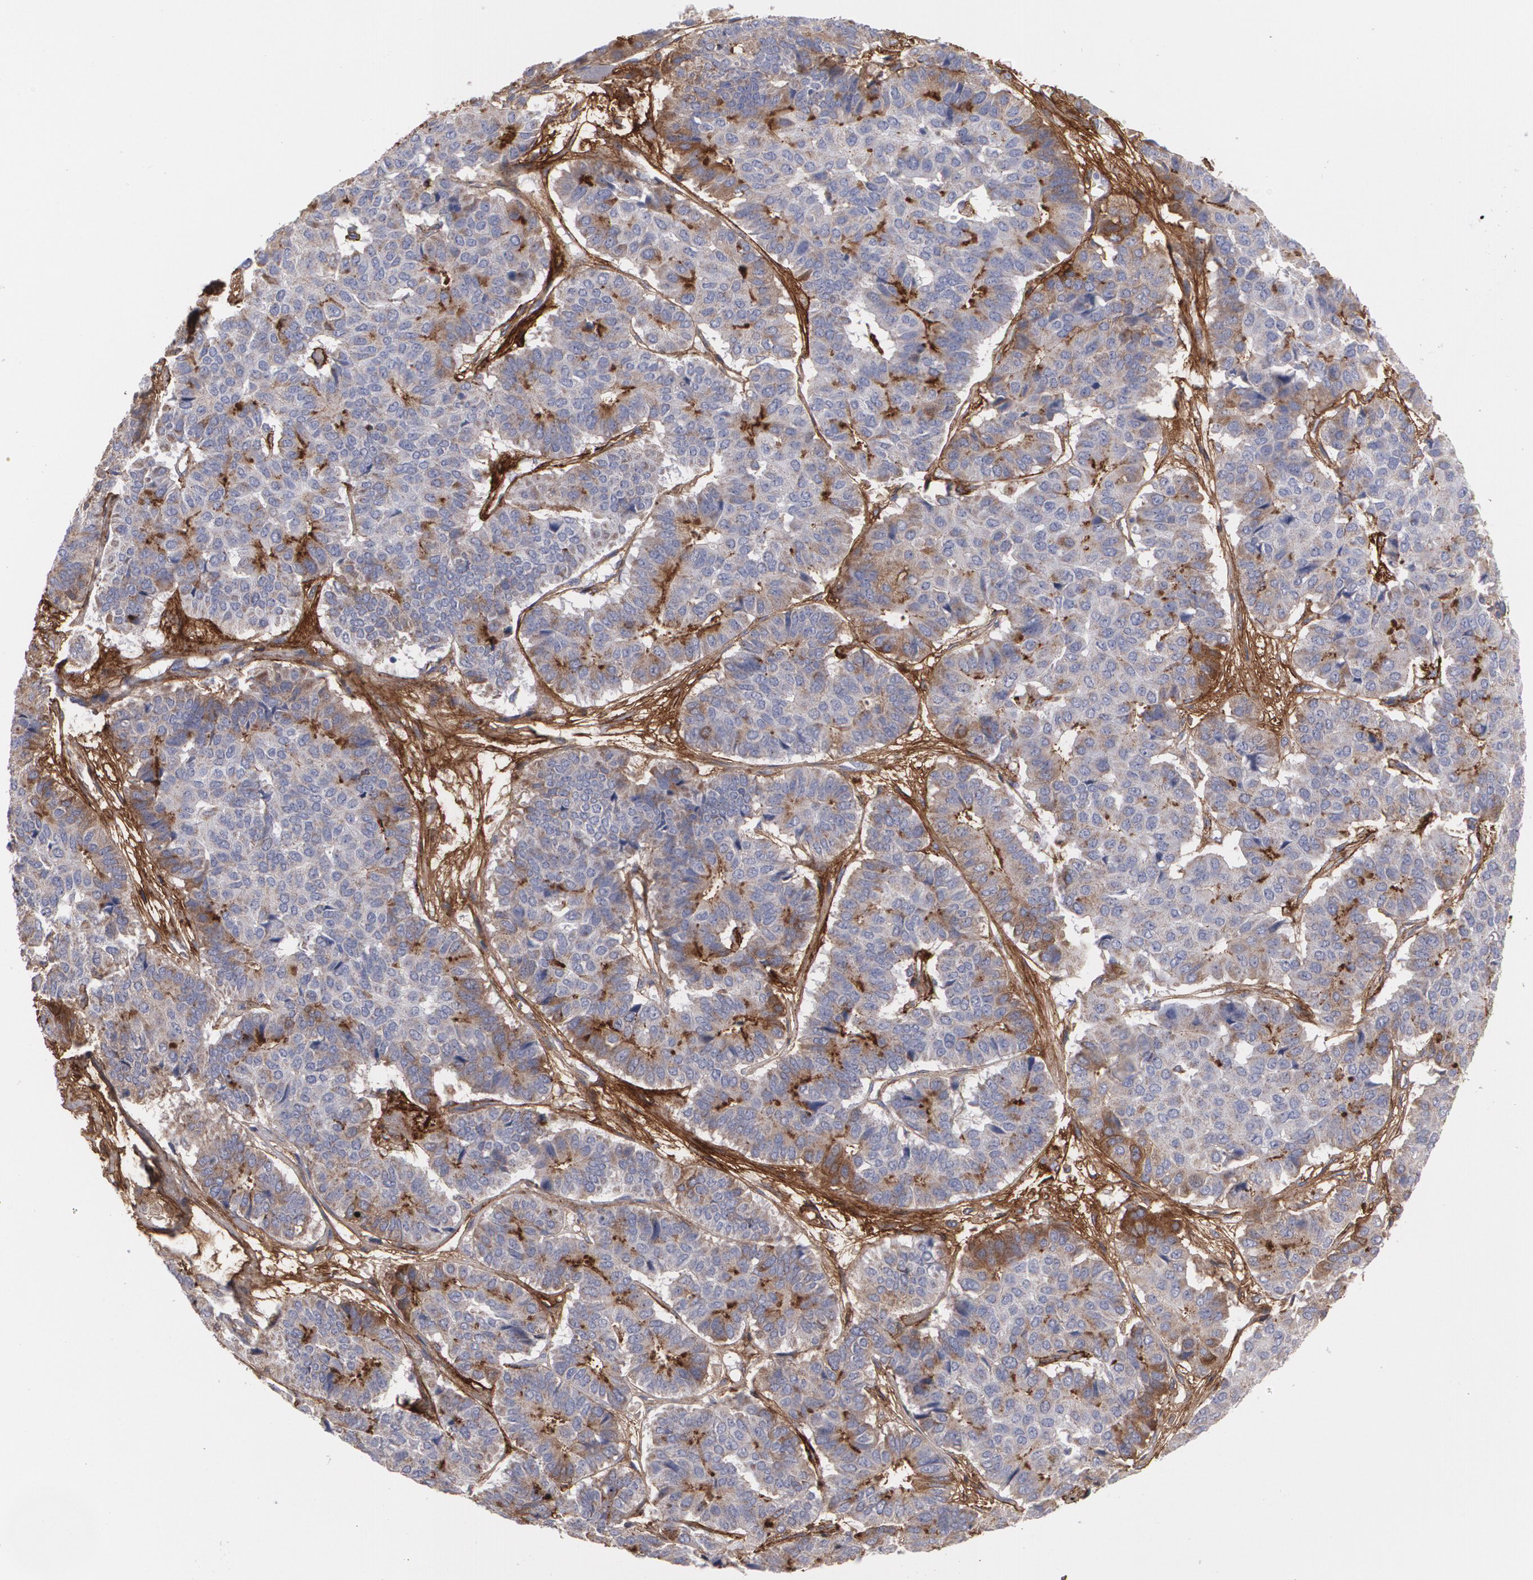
{"staining": {"intensity": "moderate", "quantity": "25%-75%", "location": "cytoplasmic/membranous"}, "tissue": "pancreatic cancer", "cell_type": "Tumor cells", "image_type": "cancer", "snomed": [{"axis": "morphology", "description": "Adenocarcinoma, NOS"}, {"axis": "topography", "description": "Pancreas"}], "caption": "Immunohistochemical staining of adenocarcinoma (pancreatic) shows moderate cytoplasmic/membranous protein positivity in about 25%-75% of tumor cells. The staining is performed using DAB brown chromogen to label protein expression. The nuclei are counter-stained blue using hematoxylin.", "gene": "FBLN1", "patient": {"sex": "male", "age": 50}}